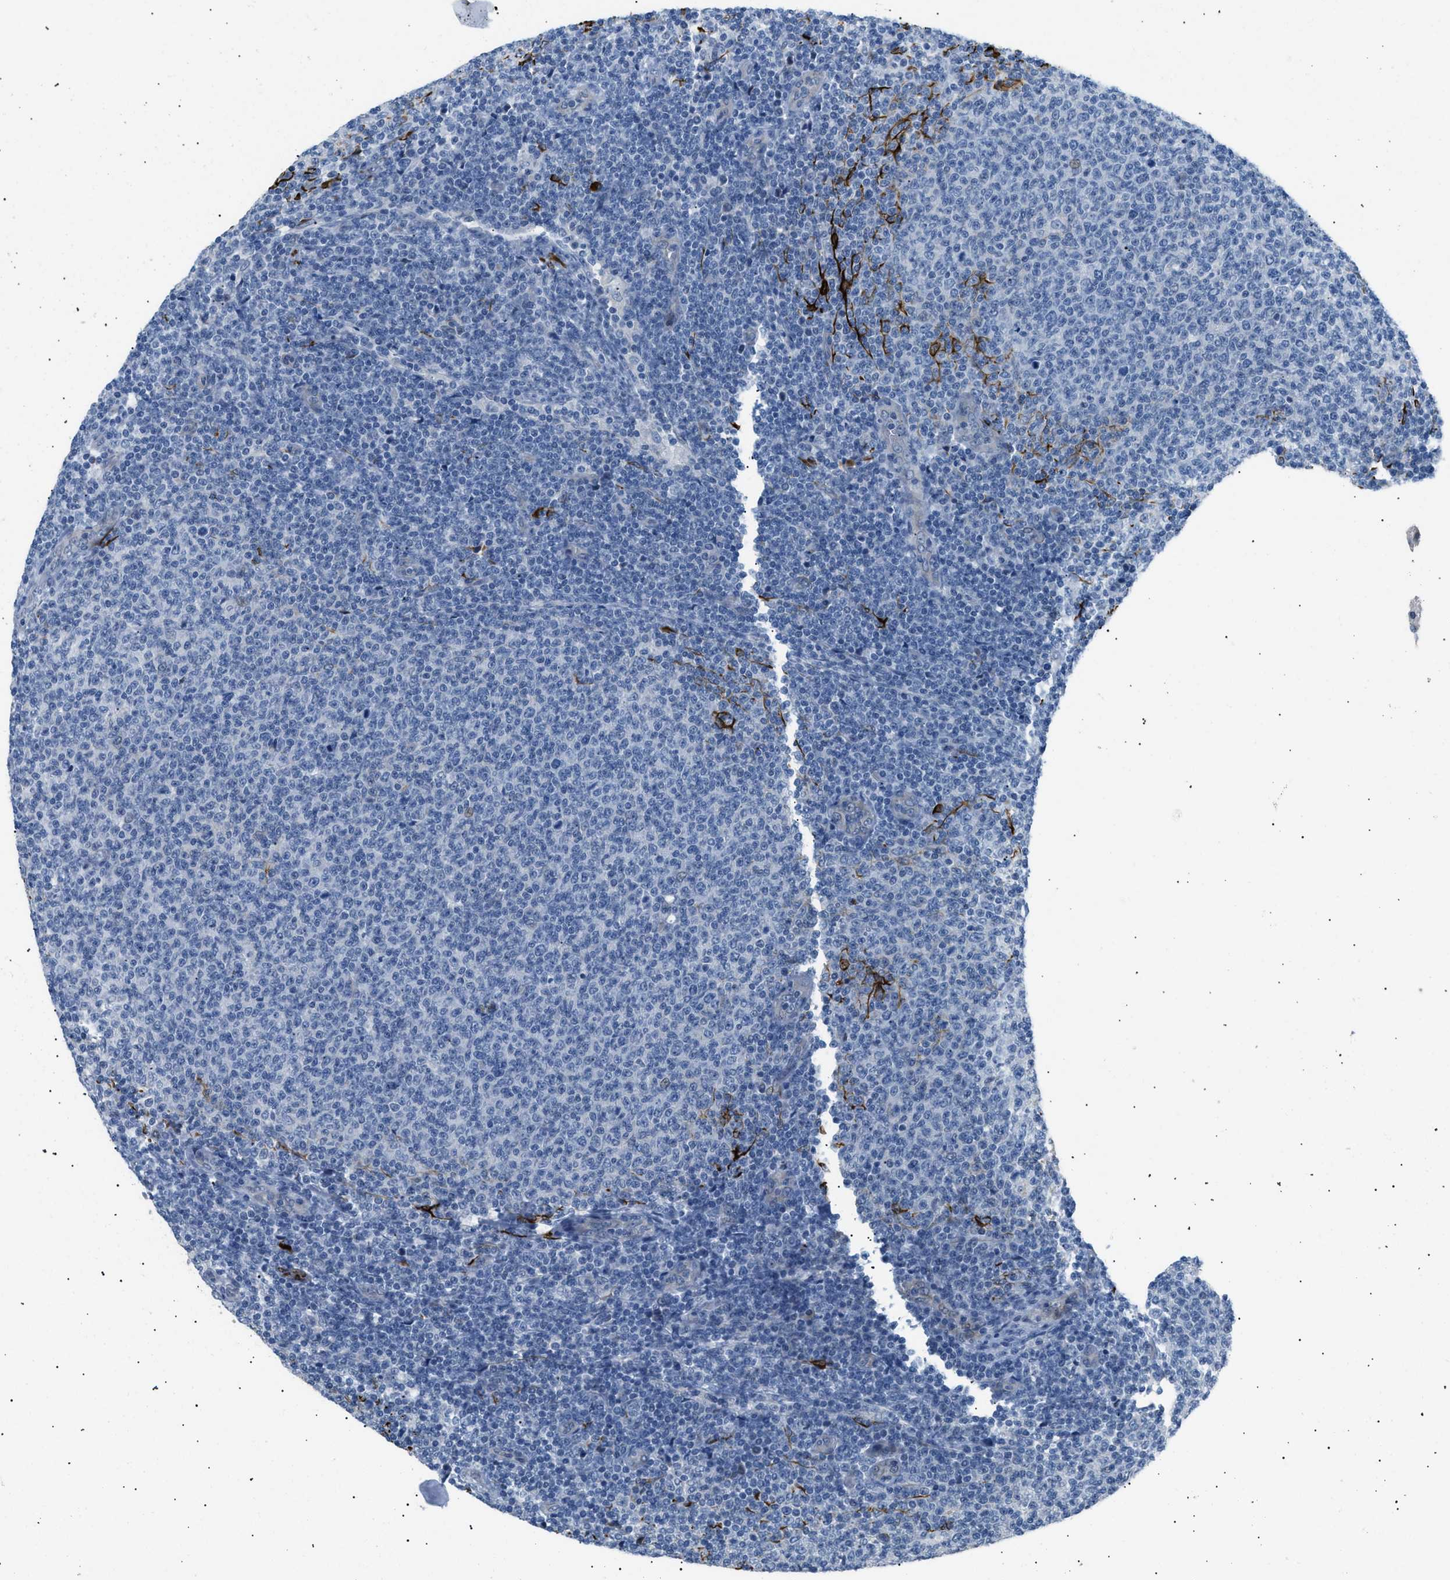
{"staining": {"intensity": "negative", "quantity": "none", "location": "none"}, "tissue": "lymphoma", "cell_type": "Tumor cells", "image_type": "cancer", "snomed": [{"axis": "morphology", "description": "Malignant lymphoma, non-Hodgkin's type, Low grade"}, {"axis": "topography", "description": "Lymph node"}], "caption": "High power microscopy photomicrograph of an immunohistochemistry photomicrograph of malignant lymphoma, non-Hodgkin's type (low-grade), revealing no significant positivity in tumor cells.", "gene": "ICA1", "patient": {"sex": "male", "age": 66}}